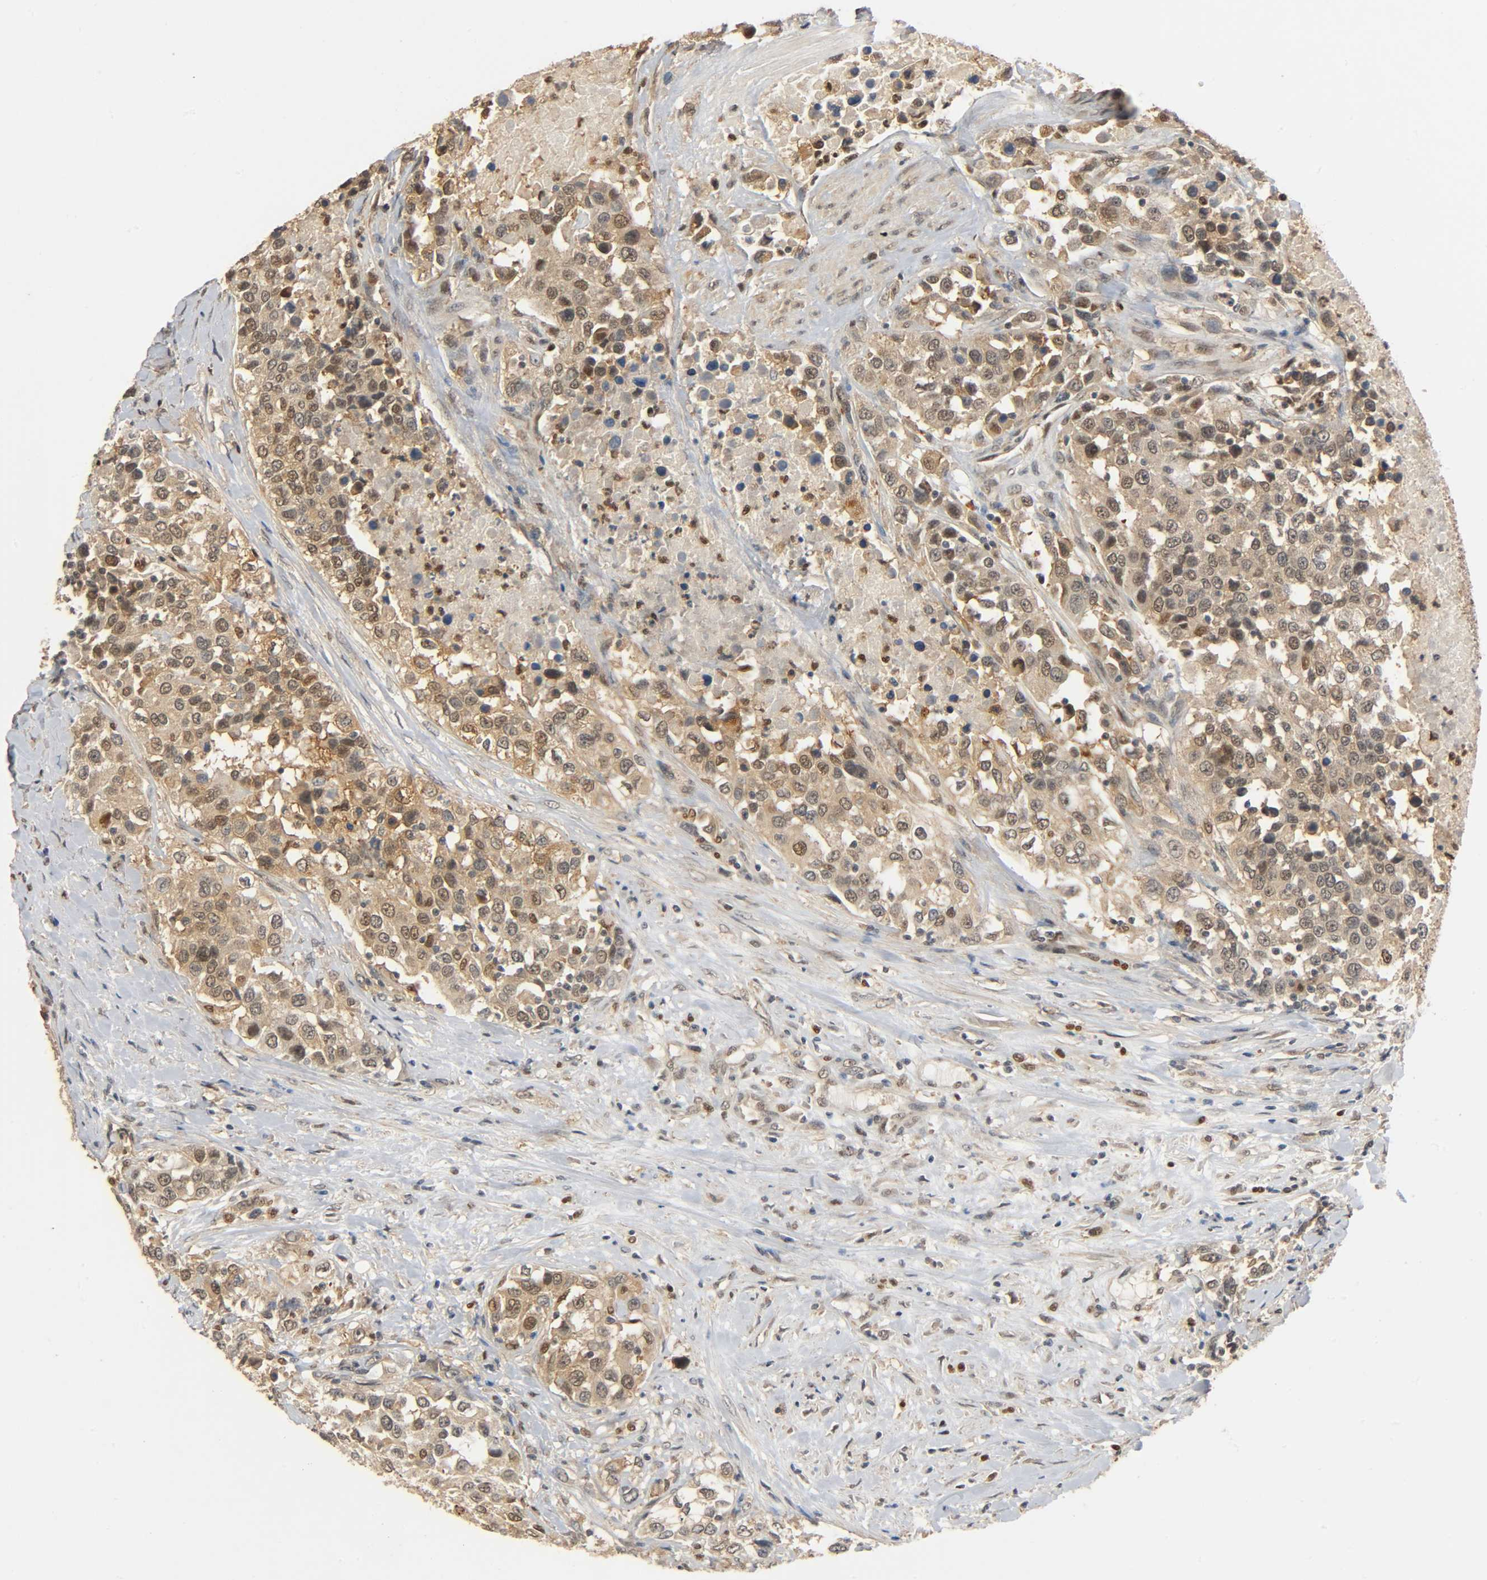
{"staining": {"intensity": "weak", "quantity": ">75%", "location": "cytoplasmic/membranous,nuclear"}, "tissue": "urothelial cancer", "cell_type": "Tumor cells", "image_type": "cancer", "snomed": [{"axis": "morphology", "description": "Urothelial carcinoma, High grade"}, {"axis": "topography", "description": "Urinary bladder"}], "caption": "Immunohistochemical staining of high-grade urothelial carcinoma exhibits low levels of weak cytoplasmic/membranous and nuclear expression in approximately >75% of tumor cells. The staining was performed using DAB to visualize the protein expression in brown, while the nuclei were stained in blue with hematoxylin (Magnification: 20x).", "gene": "ZFPM2", "patient": {"sex": "female", "age": 80}}